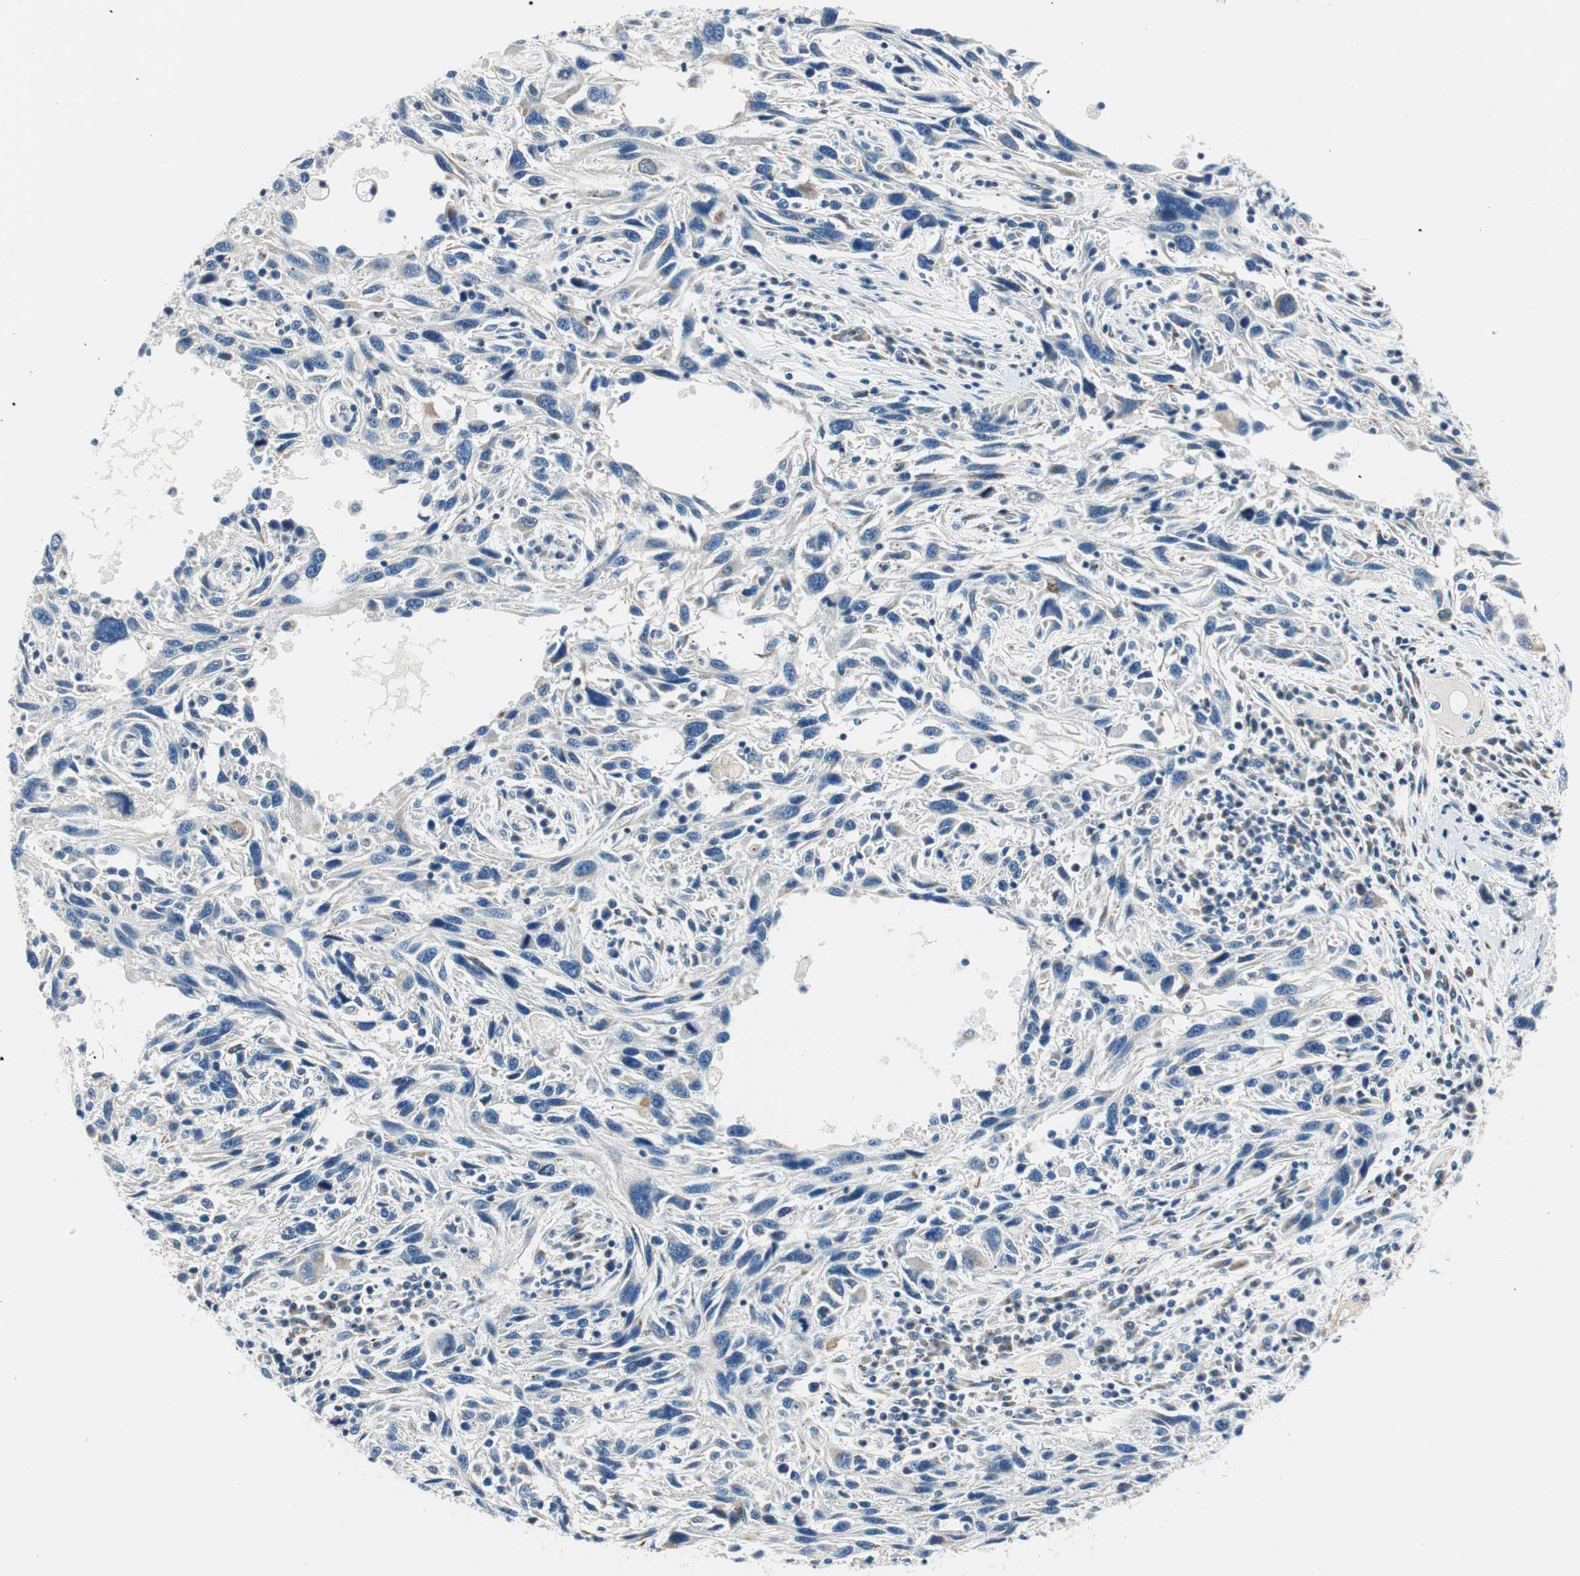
{"staining": {"intensity": "negative", "quantity": "none", "location": "none"}, "tissue": "melanoma", "cell_type": "Tumor cells", "image_type": "cancer", "snomed": [{"axis": "morphology", "description": "Malignant melanoma, NOS"}, {"axis": "topography", "description": "Skin"}], "caption": "DAB (3,3'-diaminobenzidine) immunohistochemical staining of human malignant melanoma displays no significant positivity in tumor cells.", "gene": "TMF1", "patient": {"sex": "male", "age": 53}}